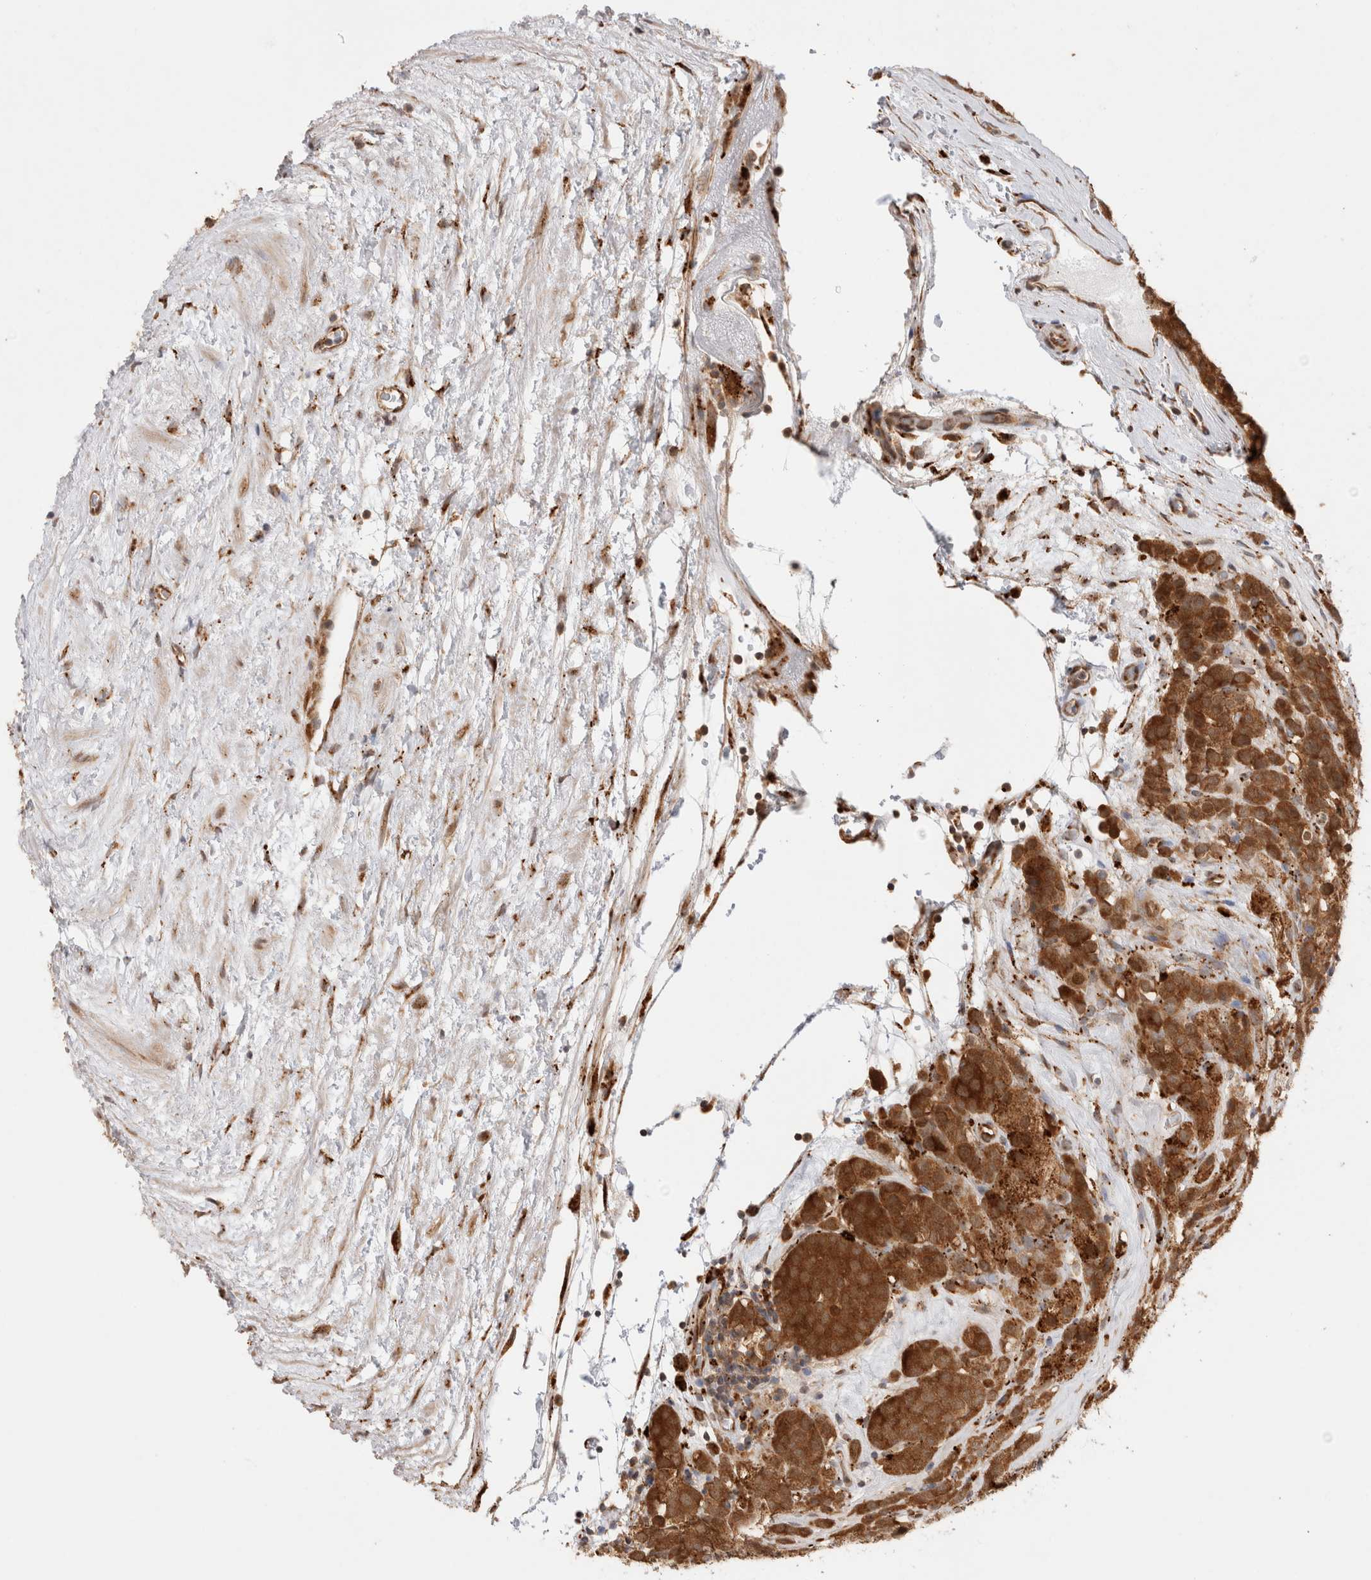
{"staining": {"intensity": "strong", "quantity": ">75%", "location": "cytoplasmic/membranous"}, "tissue": "testis cancer", "cell_type": "Tumor cells", "image_type": "cancer", "snomed": [{"axis": "morphology", "description": "Seminoma, NOS"}, {"axis": "topography", "description": "Testis"}], "caption": "Testis seminoma stained with DAB (3,3'-diaminobenzidine) immunohistochemistry reveals high levels of strong cytoplasmic/membranous positivity in approximately >75% of tumor cells. (DAB (3,3'-diaminobenzidine) = brown stain, brightfield microscopy at high magnification).", "gene": "ACTL9", "patient": {"sex": "male", "age": 71}}